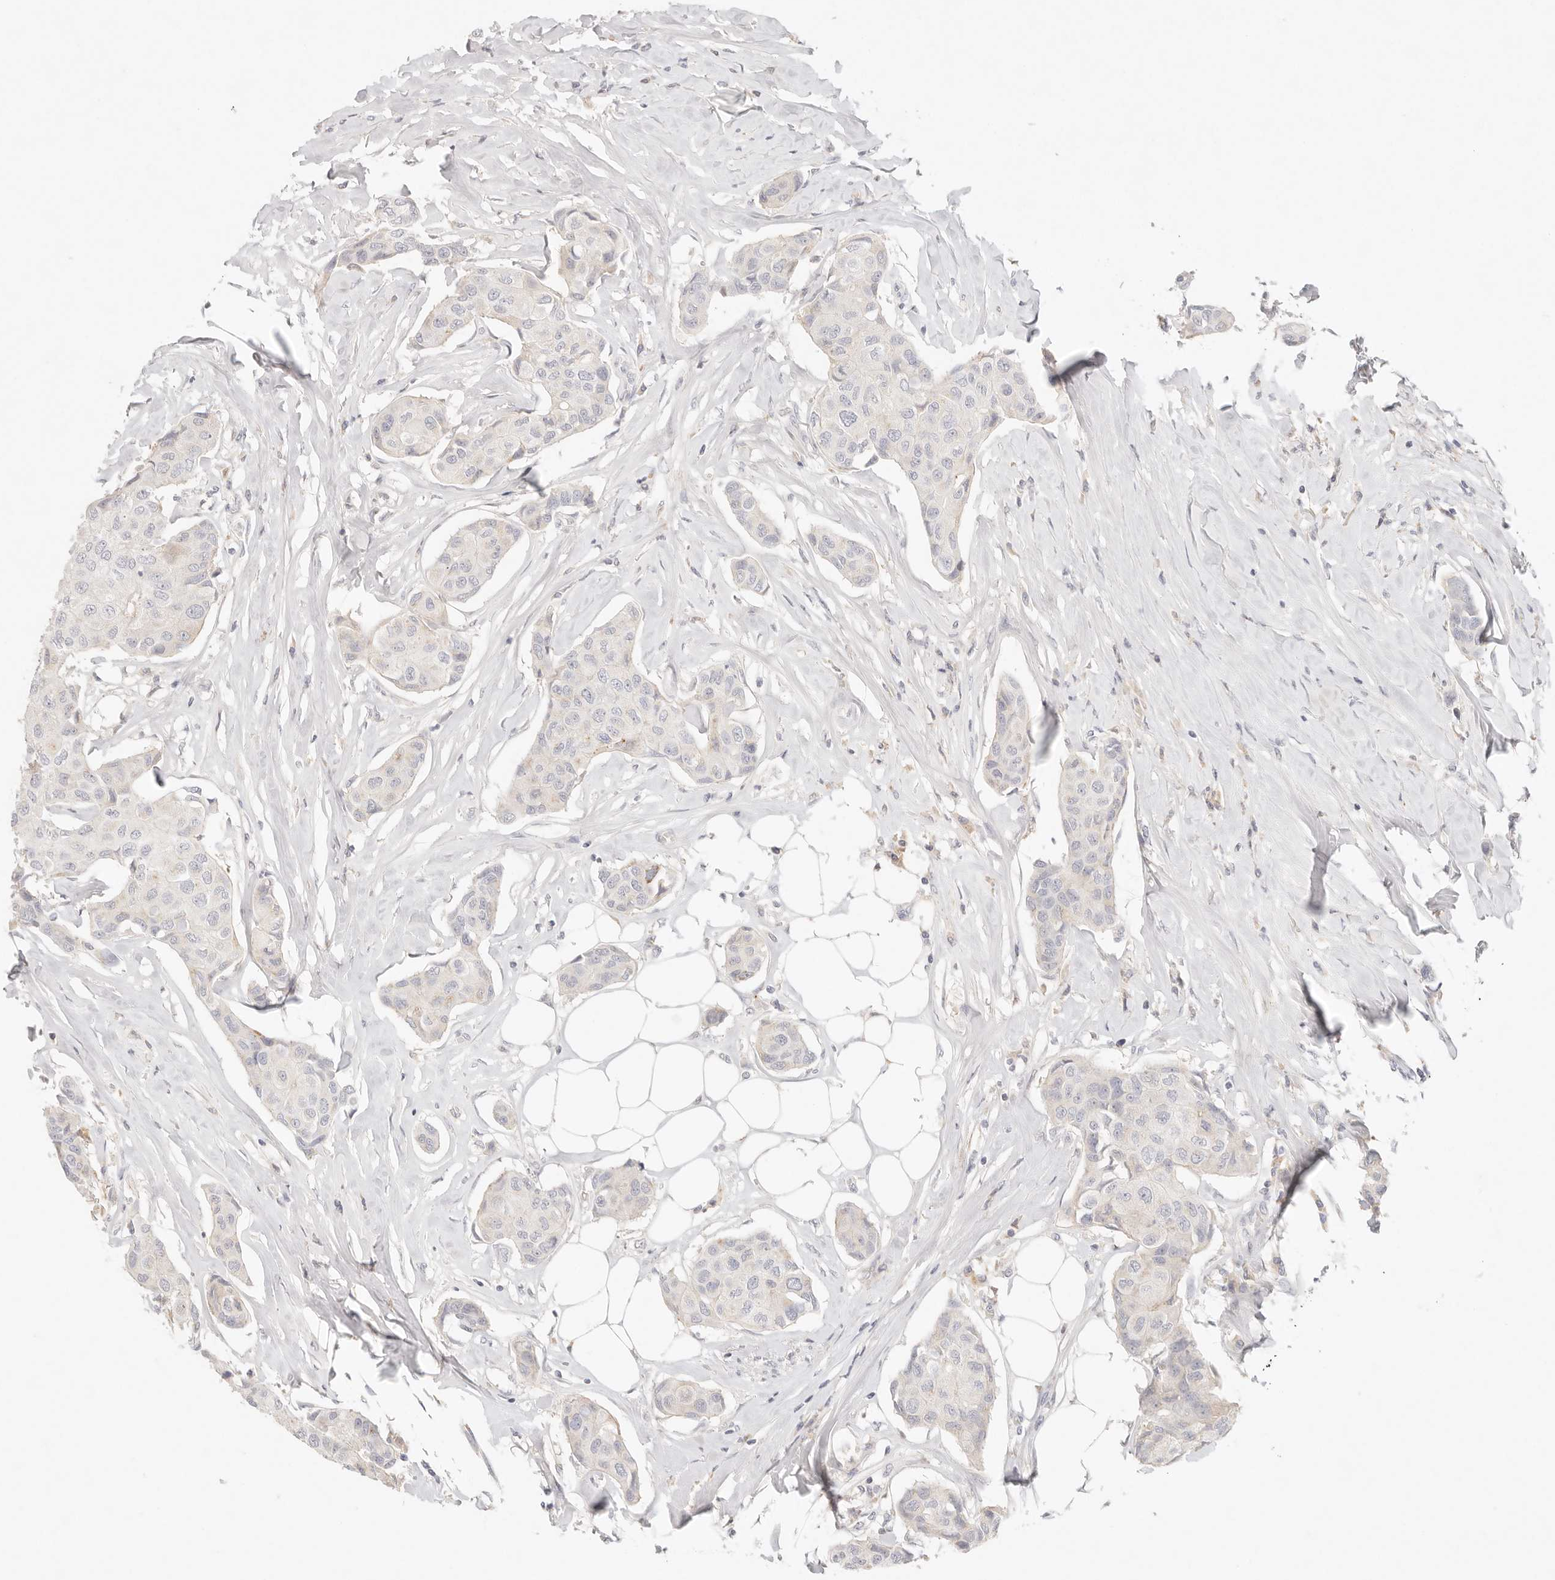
{"staining": {"intensity": "negative", "quantity": "none", "location": "none"}, "tissue": "breast cancer", "cell_type": "Tumor cells", "image_type": "cancer", "snomed": [{"axis": "morphology", "description": "Duct carcinoma"}, {"axis": "topography", "description": "Breast"}], "caption": "A histopathology image of human breast cancer is negative for staining in tumor cells. (Brightfield microscopy of DAB (3,3'-diaminobenzidine) immunohistochemistry at high magnification).", "gene": "CEP120", "patient": {"sex": "female", "age": 80}}